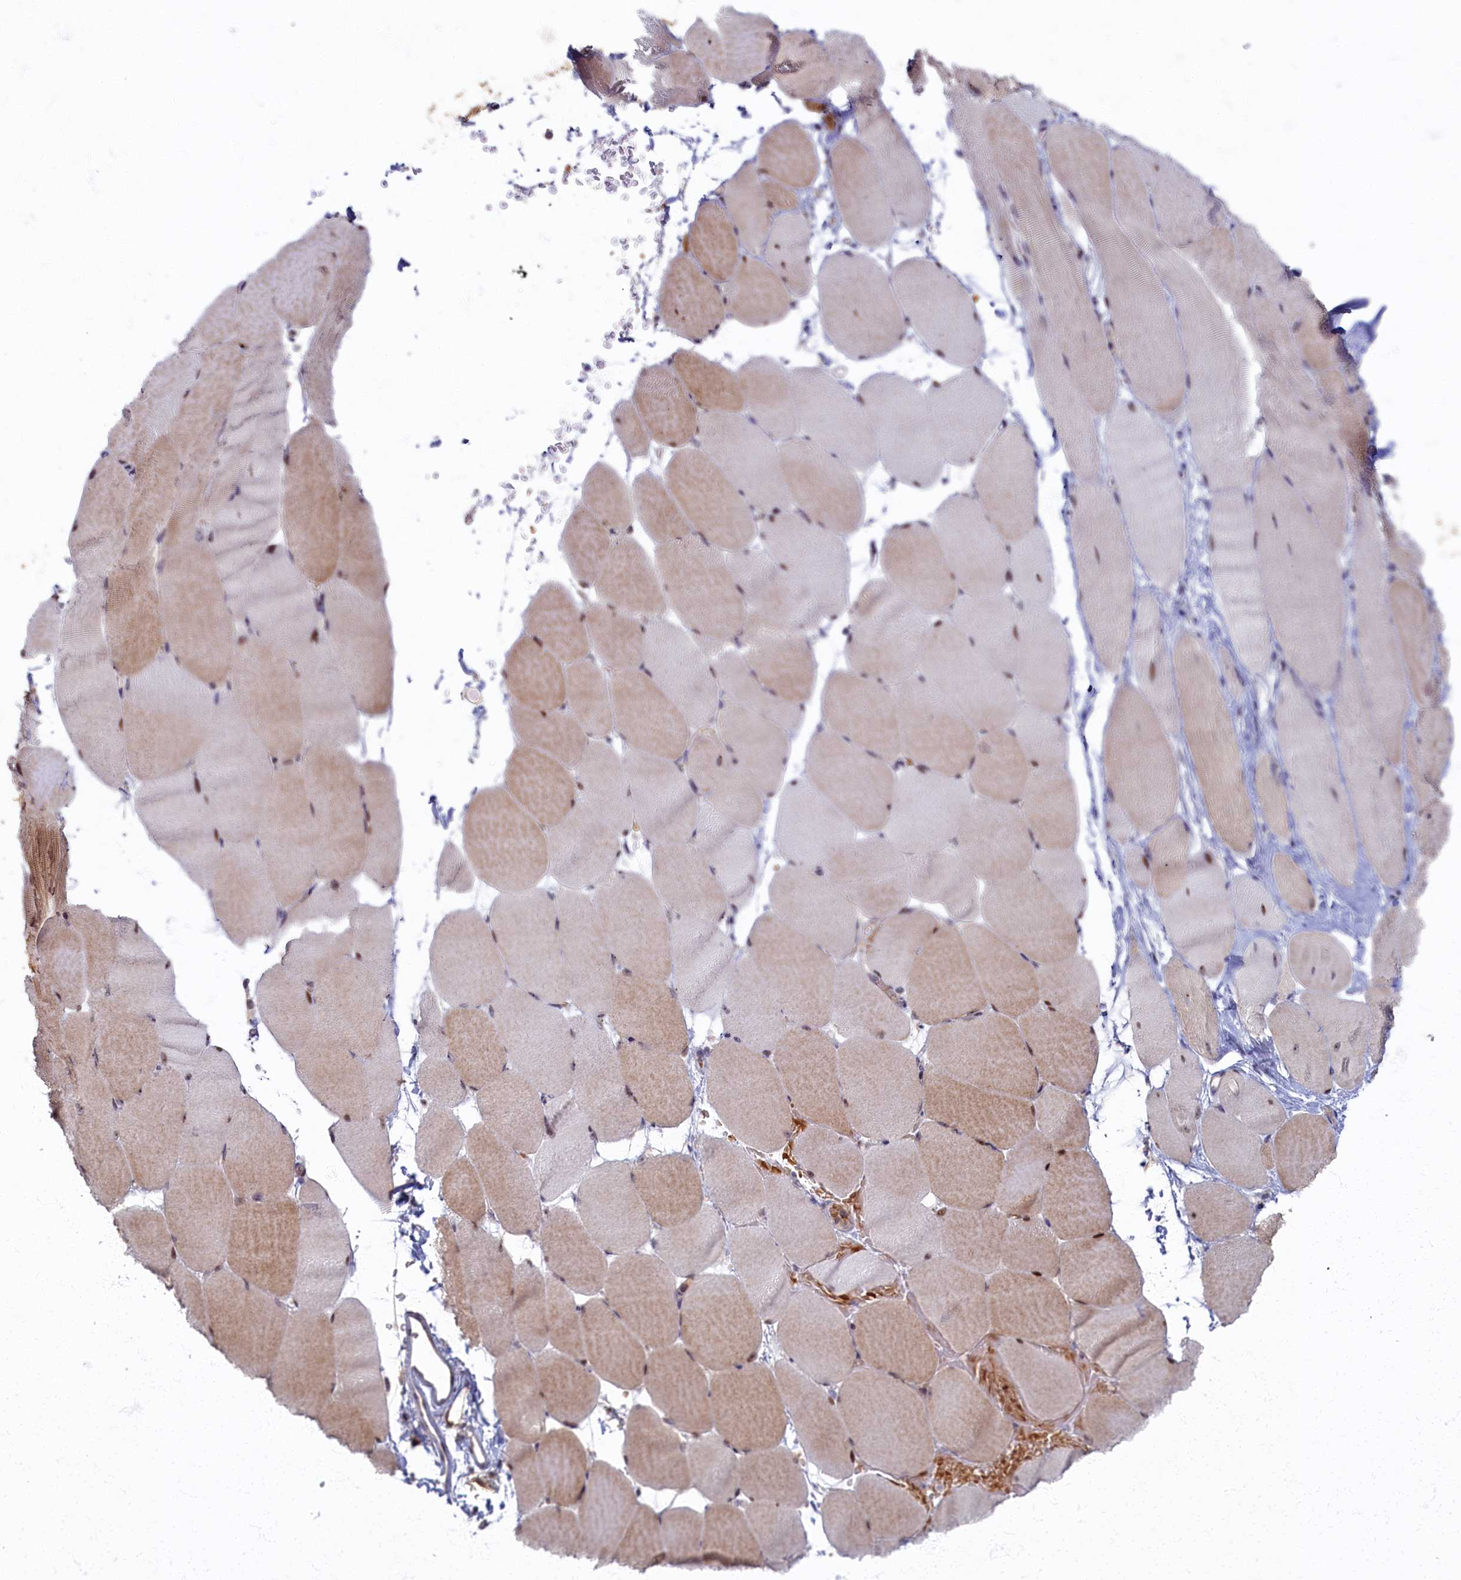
{"staining": {"intensity": "moderate", "quantity": "<25%", "location": "cytoplasmic/membranous,nuclear"}, "tissue": "skeletal muscle", "cell_type": "Myocytes", "image_type": "normal", "snomed": [{"axis": "morphology", "description": "Normal tissue, NOS"}, {"axis": "topography", "description": "Skeletal muscle"}, {"axis": "topography", "description": "Parathyroid gland"}], "caption": "Protein analysis of unremarkable skeletal muscle reveals moderate cytoplasmic/membranous,nuclear positivity in about <25% of myocytes.", "gene": "HUNK", "patient": {"sex": "female", "age": 37}}